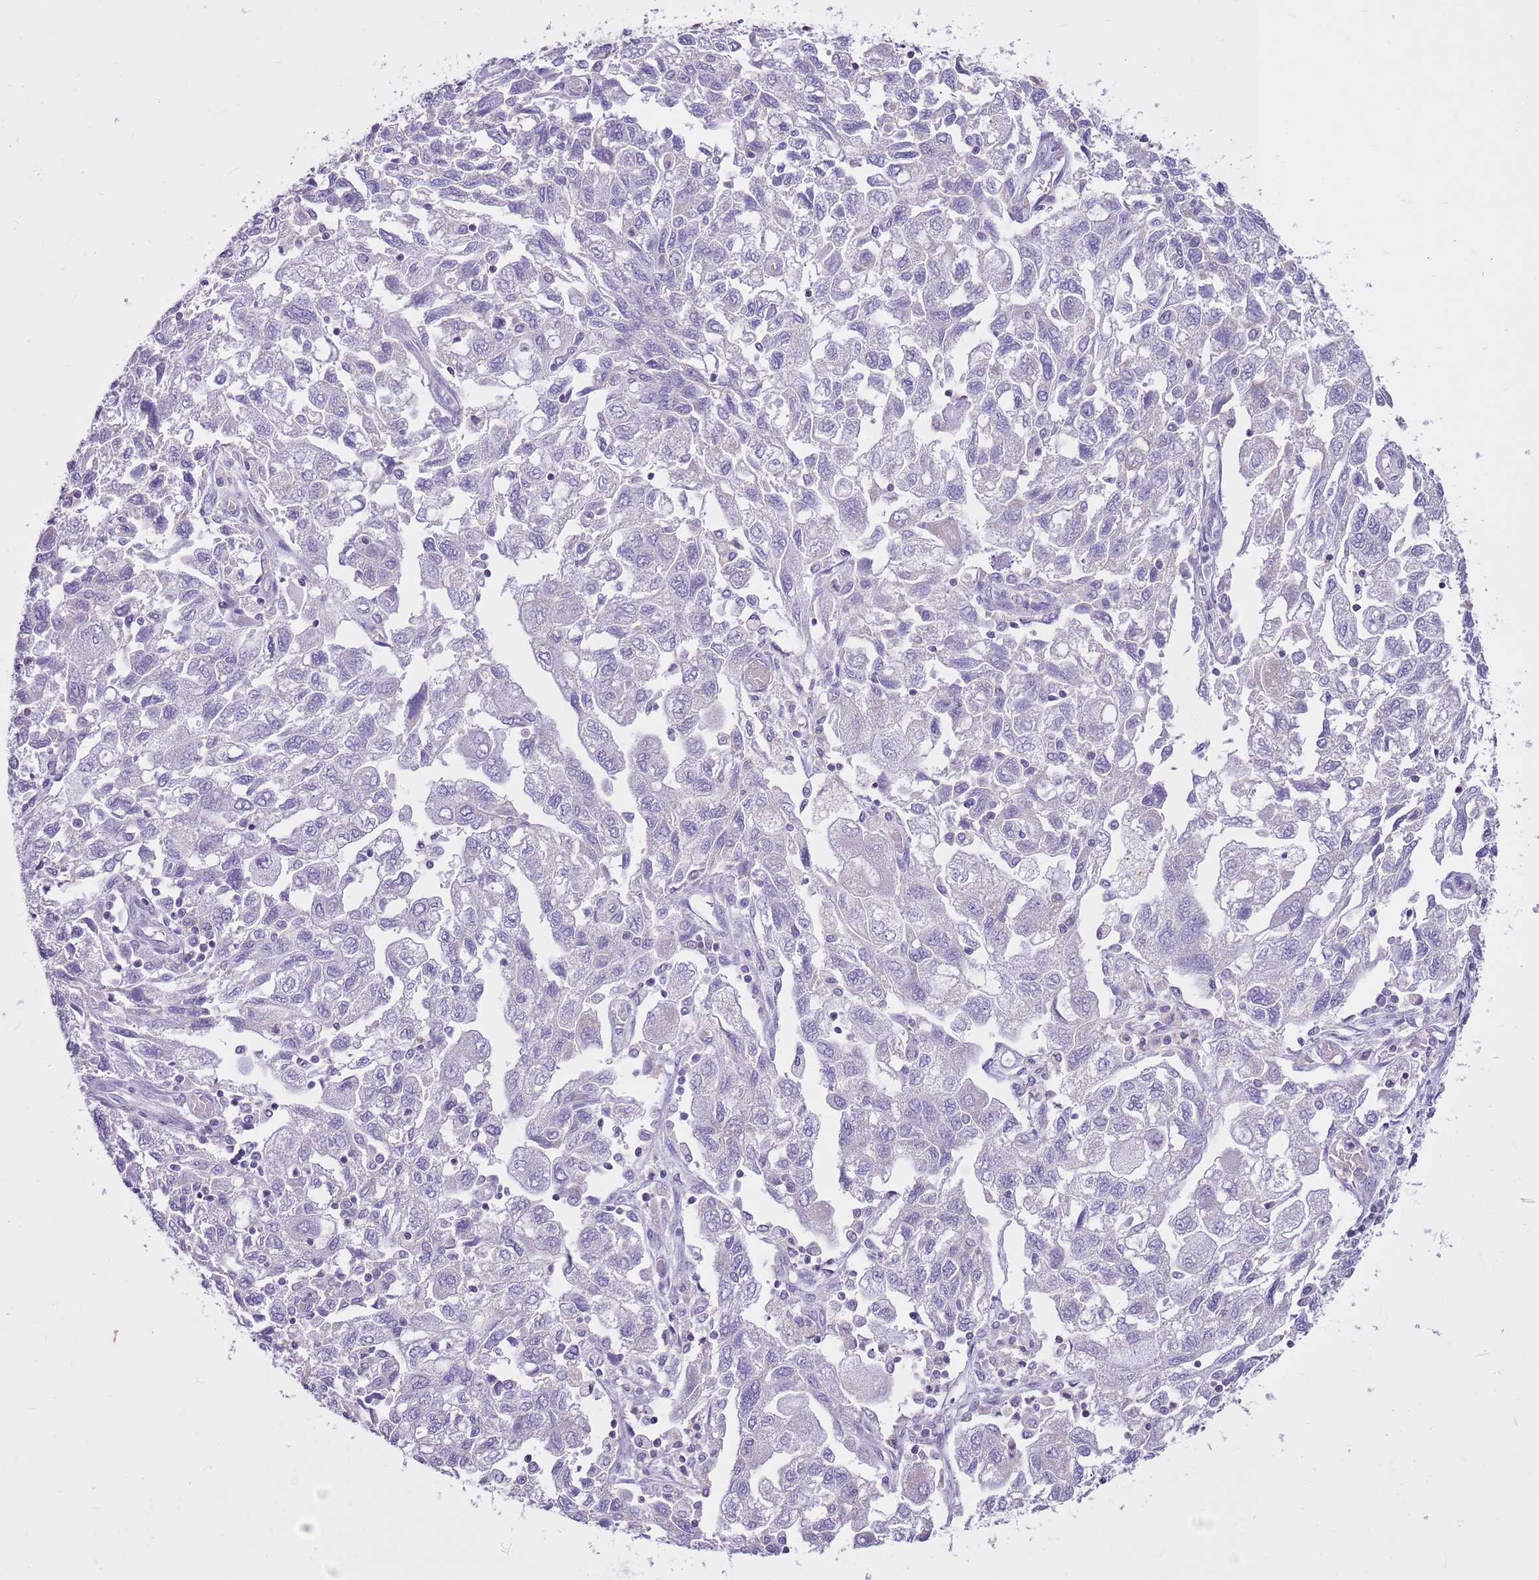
{"staining": {"intensity": "negative", "quantity": "none", "location": "none"}, "tissue": "ovarian cancer", "cell_type": "Tumor cells", "image_type": "cancer", "snomed": [{"axis": "morphology", "description": "Carcinoma, NOS"}, {"axis": "morphology", "description": "Cystadenocarcinoma, serous, NOS"}, {"axis": "topography", "description": "Ovary"}], "caption": "Ovarian cancer was stained to show a protein in brown. There is no significant staining in tumor cells.", "gene": "CNPPD1", "patient": {"sex": "female", "age": 69}}